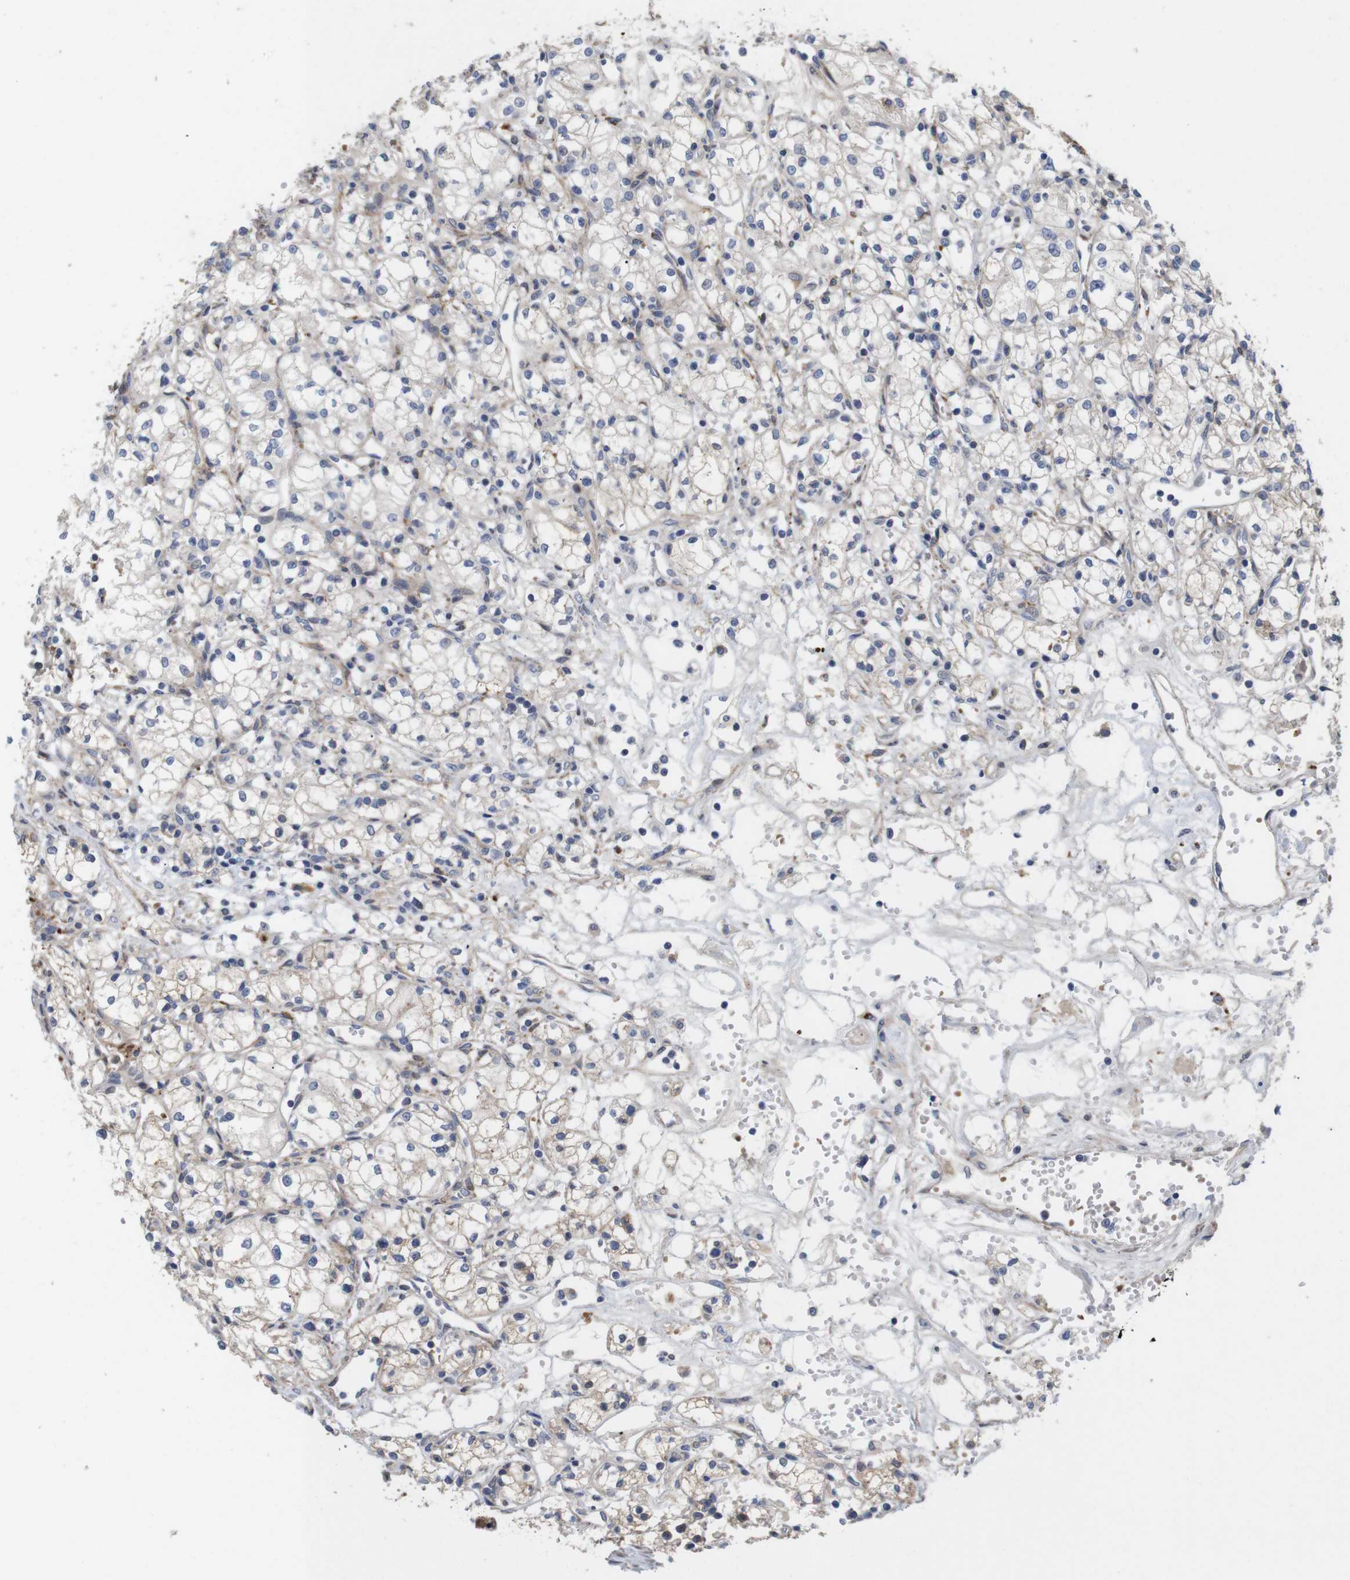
{"staining": {"intensity": "negative", "quantity": "none", "location": "none"}, "tissue": "renal cancer", "cell_type": "Tumor cells", "image_type": "cancer", "snomed": [{"axis": "morphology", "description": "Normal tissue, NOS"}, {"axis": "morphology", "description": "Adenocarcinoma, NOS"}, {"axis": "topography", "description": "Kidney"}], "caption": "The image demonstrates no significant positivity in tumor cells of adenocarcinoma (renal). (DAB (3,3'-diaminobenzidine) IHC, high magnification).", "gene": "SPRY3", "patient": {"sex": "male", "age": 59}}